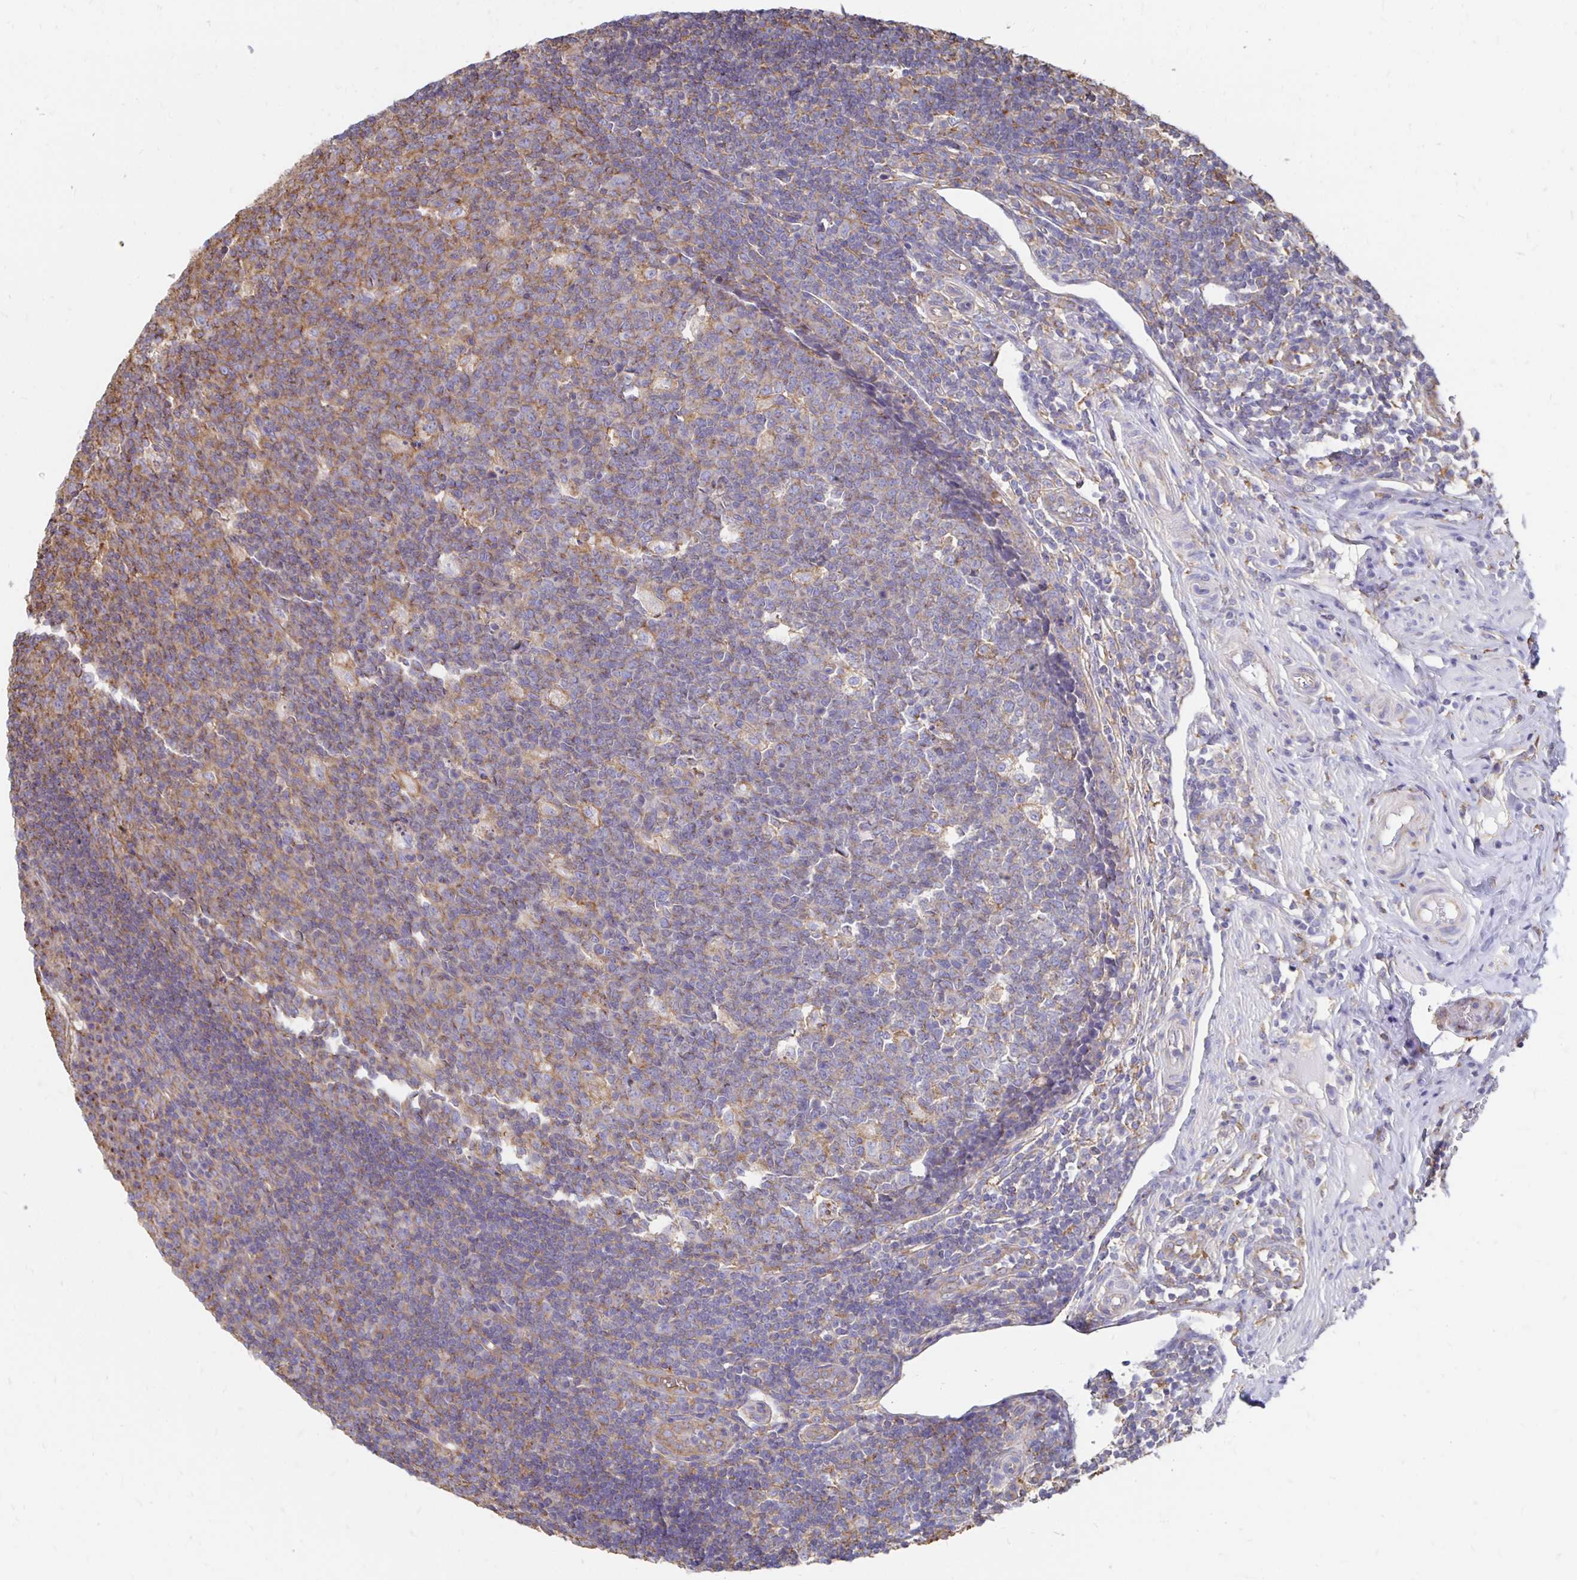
{"staining": {"intensity": "moderate", "quantity": ">75%", "location": "cytoplasmic/membranous"}, "tissue": "appendix", "cell_type": "Glandular cells", "image_type": "normal", "snomed": [{"axis": "morphology", "description": "Normal tissue, NOS"}, {"axis": "topography", "description": "Appendix"}], "caption": "A histopathology image of human appendix stained for a protein demonstrates moderate cytoplasmic/membranous brown staining in glandular cells. The staining was performed using DAB (3,3'-diaminobenzidine) to visualize the protein expression in brown, while the nuclei were stained in blue with hematoxylin (Magnification: 20x).", "gene": "CLTC", "patient": {"sex": "male", "age": 18}}